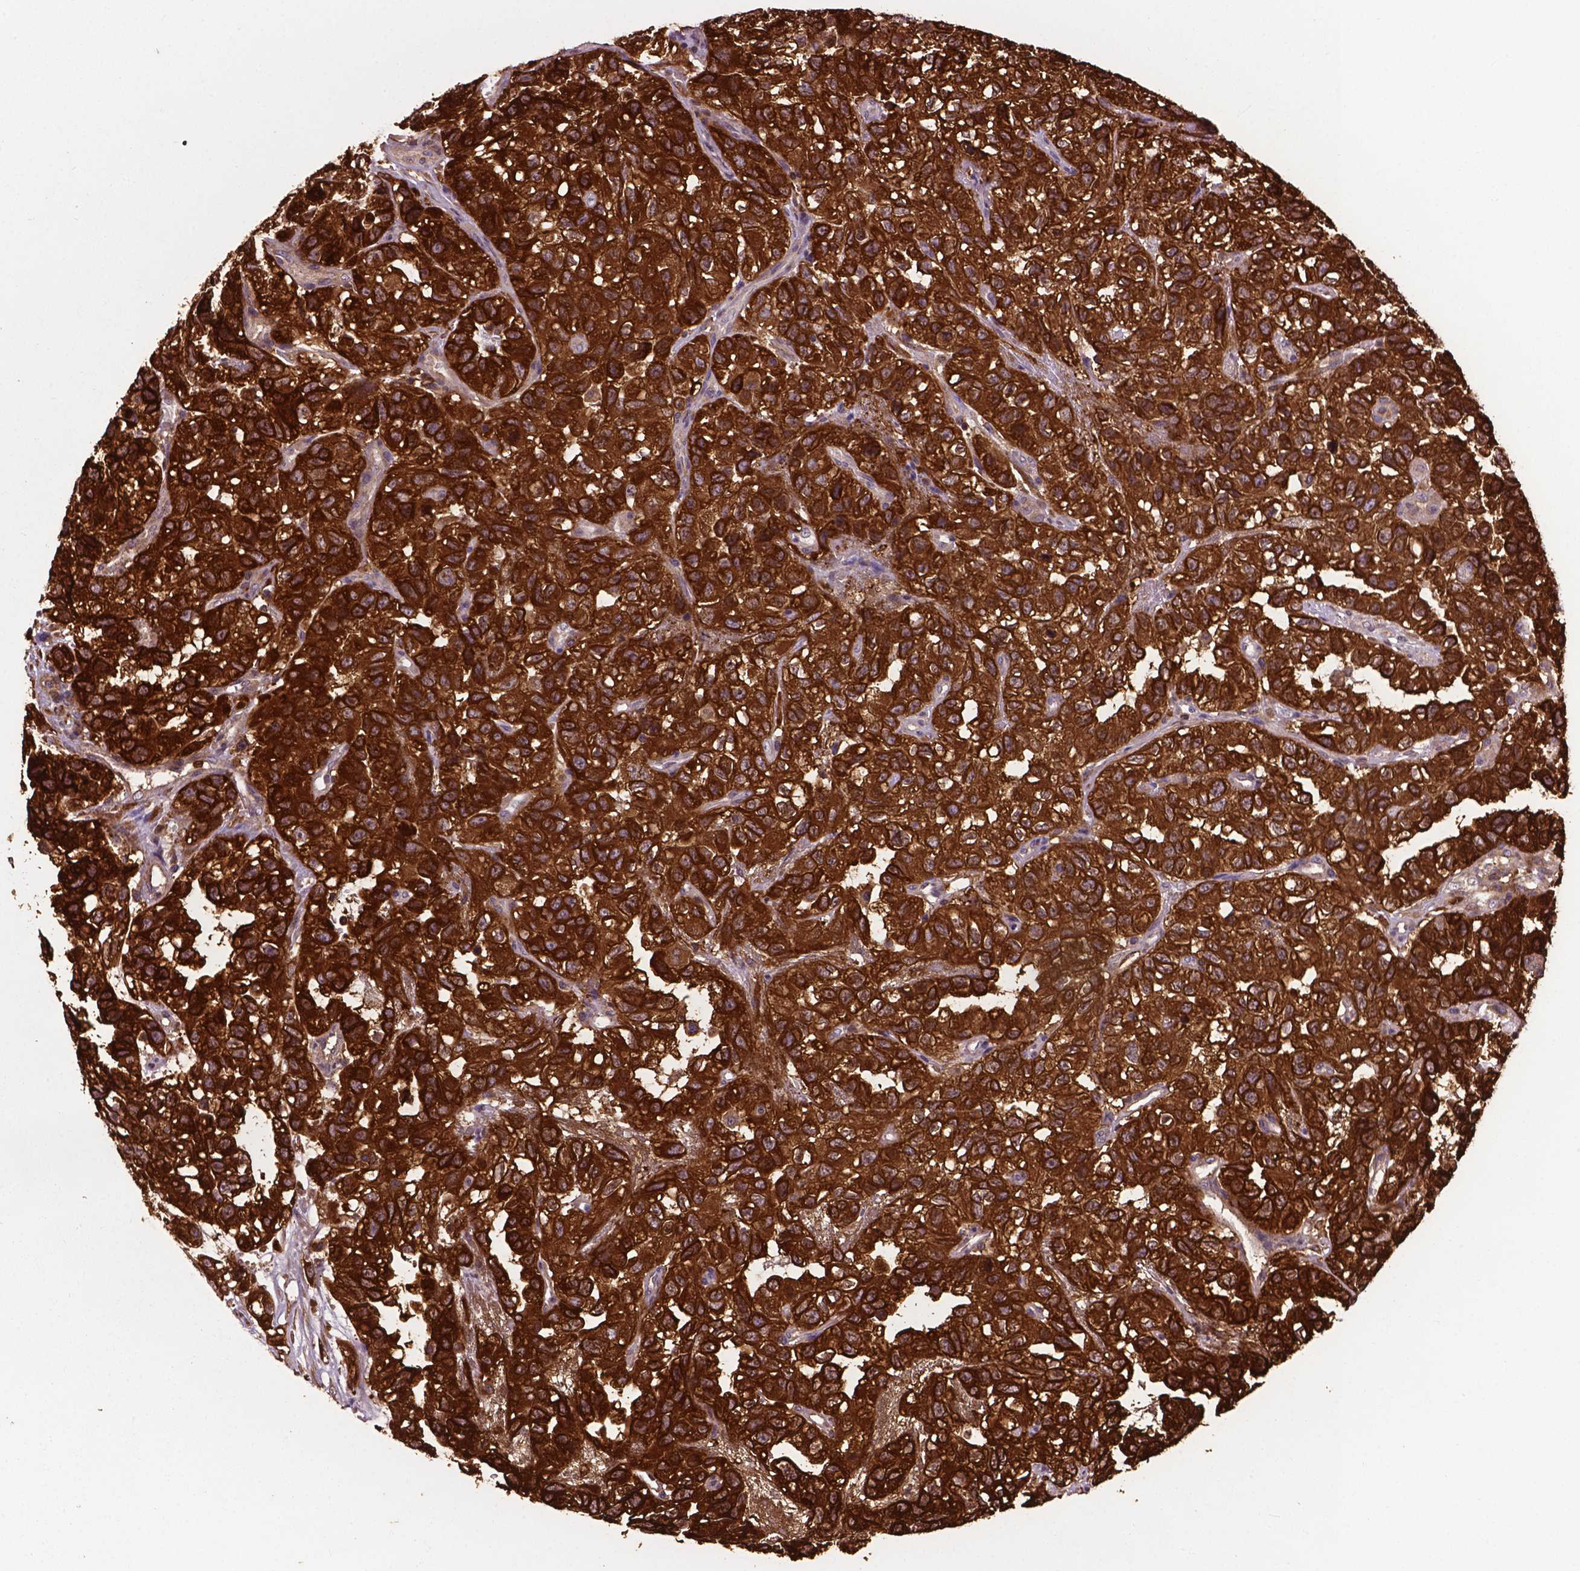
{"staining": {"intensity": "strong", "quantity": ">75%", "location": "cytoplasmic/membranous"}, "tissue": "renal cancer", "cell_type": "Tumor cells", "image_type": "cancer", "snomed": [{"axis": "morphology", "description": "Adenocarcinoma, NOS"}, {"axis": "topography", "description": "Kidney"}], "caption": "Renal adenocarcinoma stained for a protein demonstrates strong cytoplasmic/membranous positivity in tumor cells. Using DAB (brown) and hematoxylin (blue) stains, captured at high magnification using brightfield microscopy.", "gene": "SMAD3", "patient": {"sex": "male", "age": 64}}